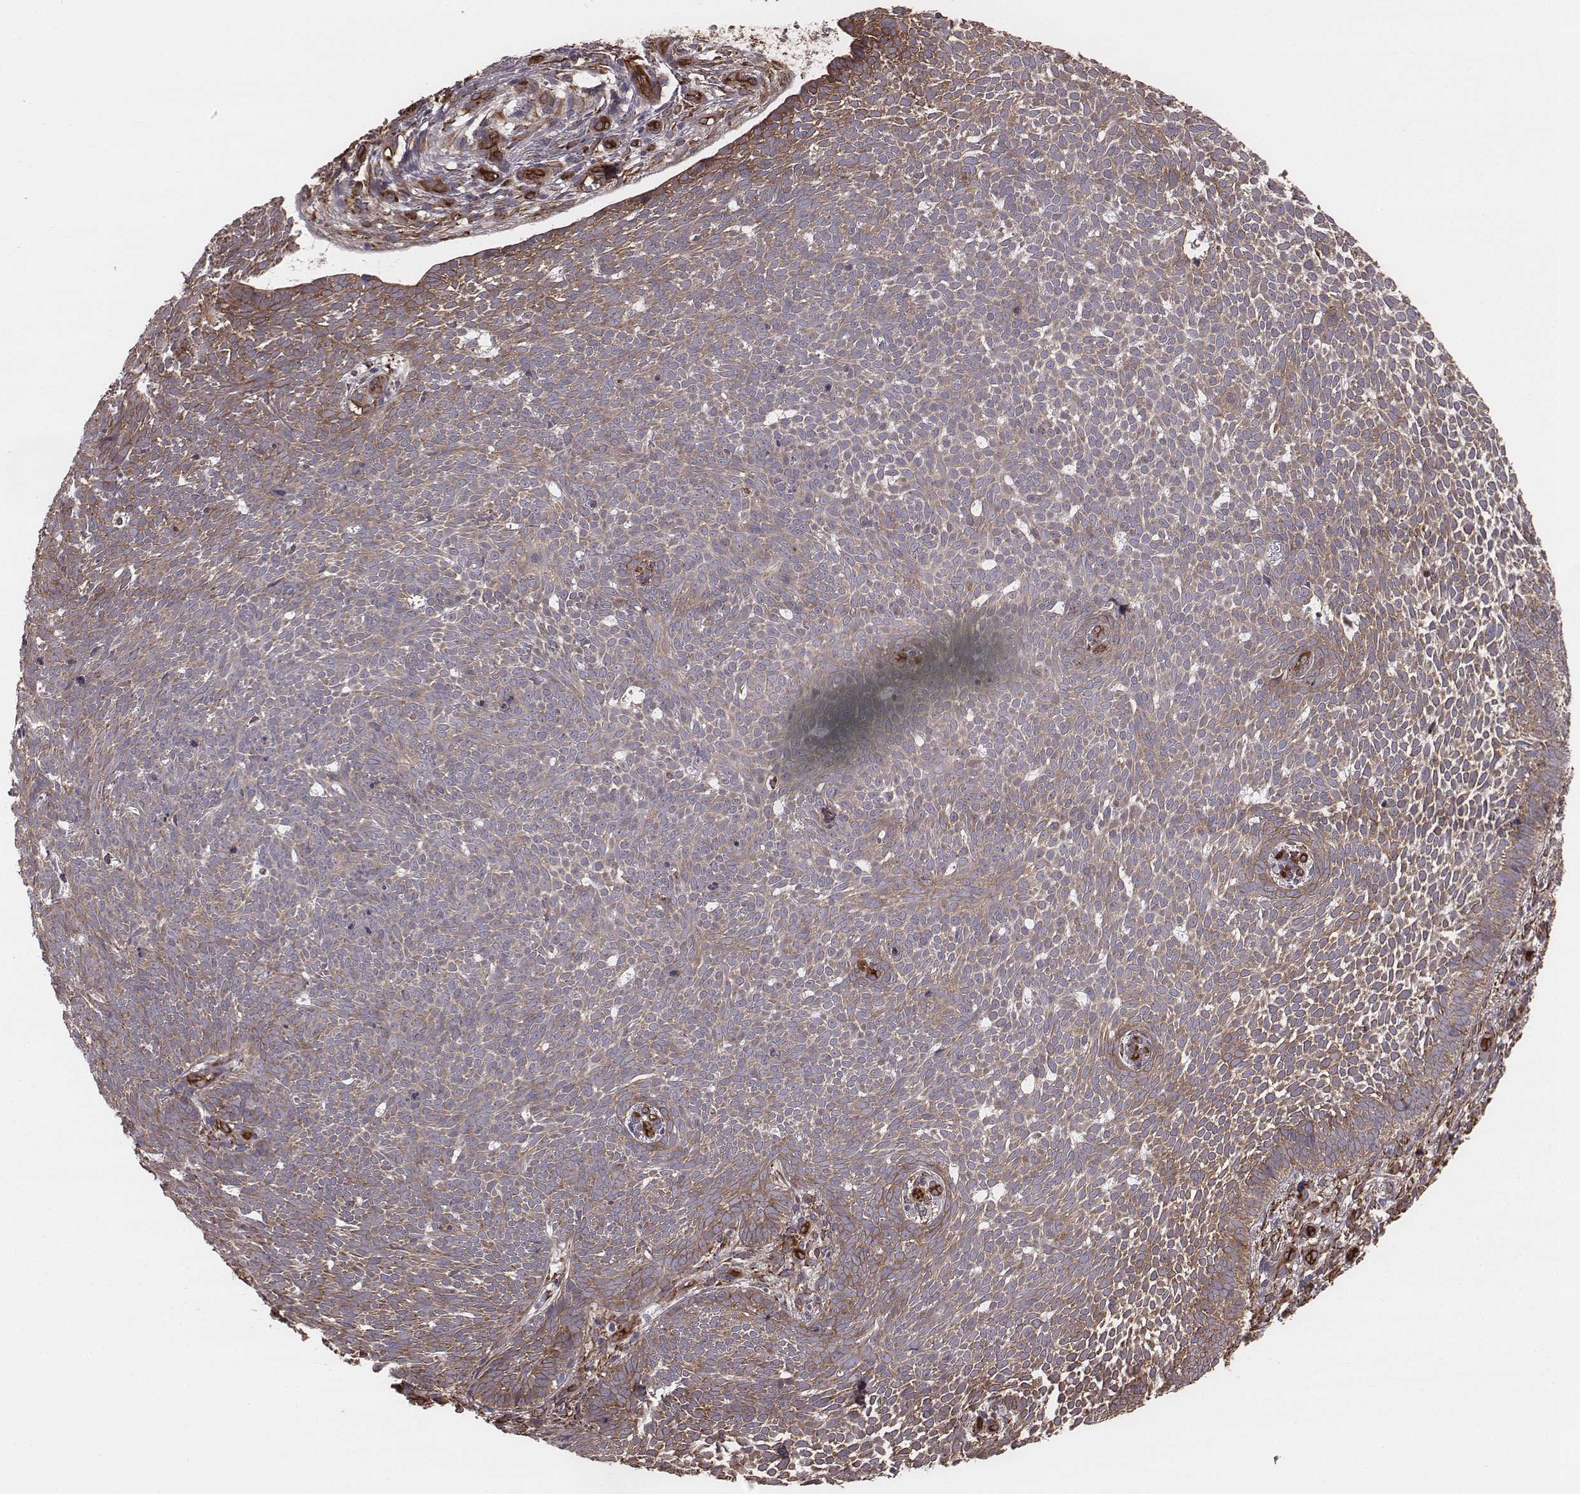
{"staining": {"intensity": "moderate", "quantity": "25%-75%", "location": "cytoplasmic/membranous"}, "tissue": "skin cancer", "cell_type": "Tumor cells", "image_type": "cancer", "snomed": [{"axis": "morphology", "description": "Basal cell carcinoma"}, {"axis": "topography", "description": "Skin"}], "caption": "High-magnification brightfield microscopy of skin basal cell carcinoma stained with DAB (brown) and counterstained with hematoxylin (blue). tumor cells exhibit moderate cytoplasmic/membranous positivity is present in about25%-75% of cells.", "gene": "PALMD", "patient": {"sex": "male", "age": 59}}